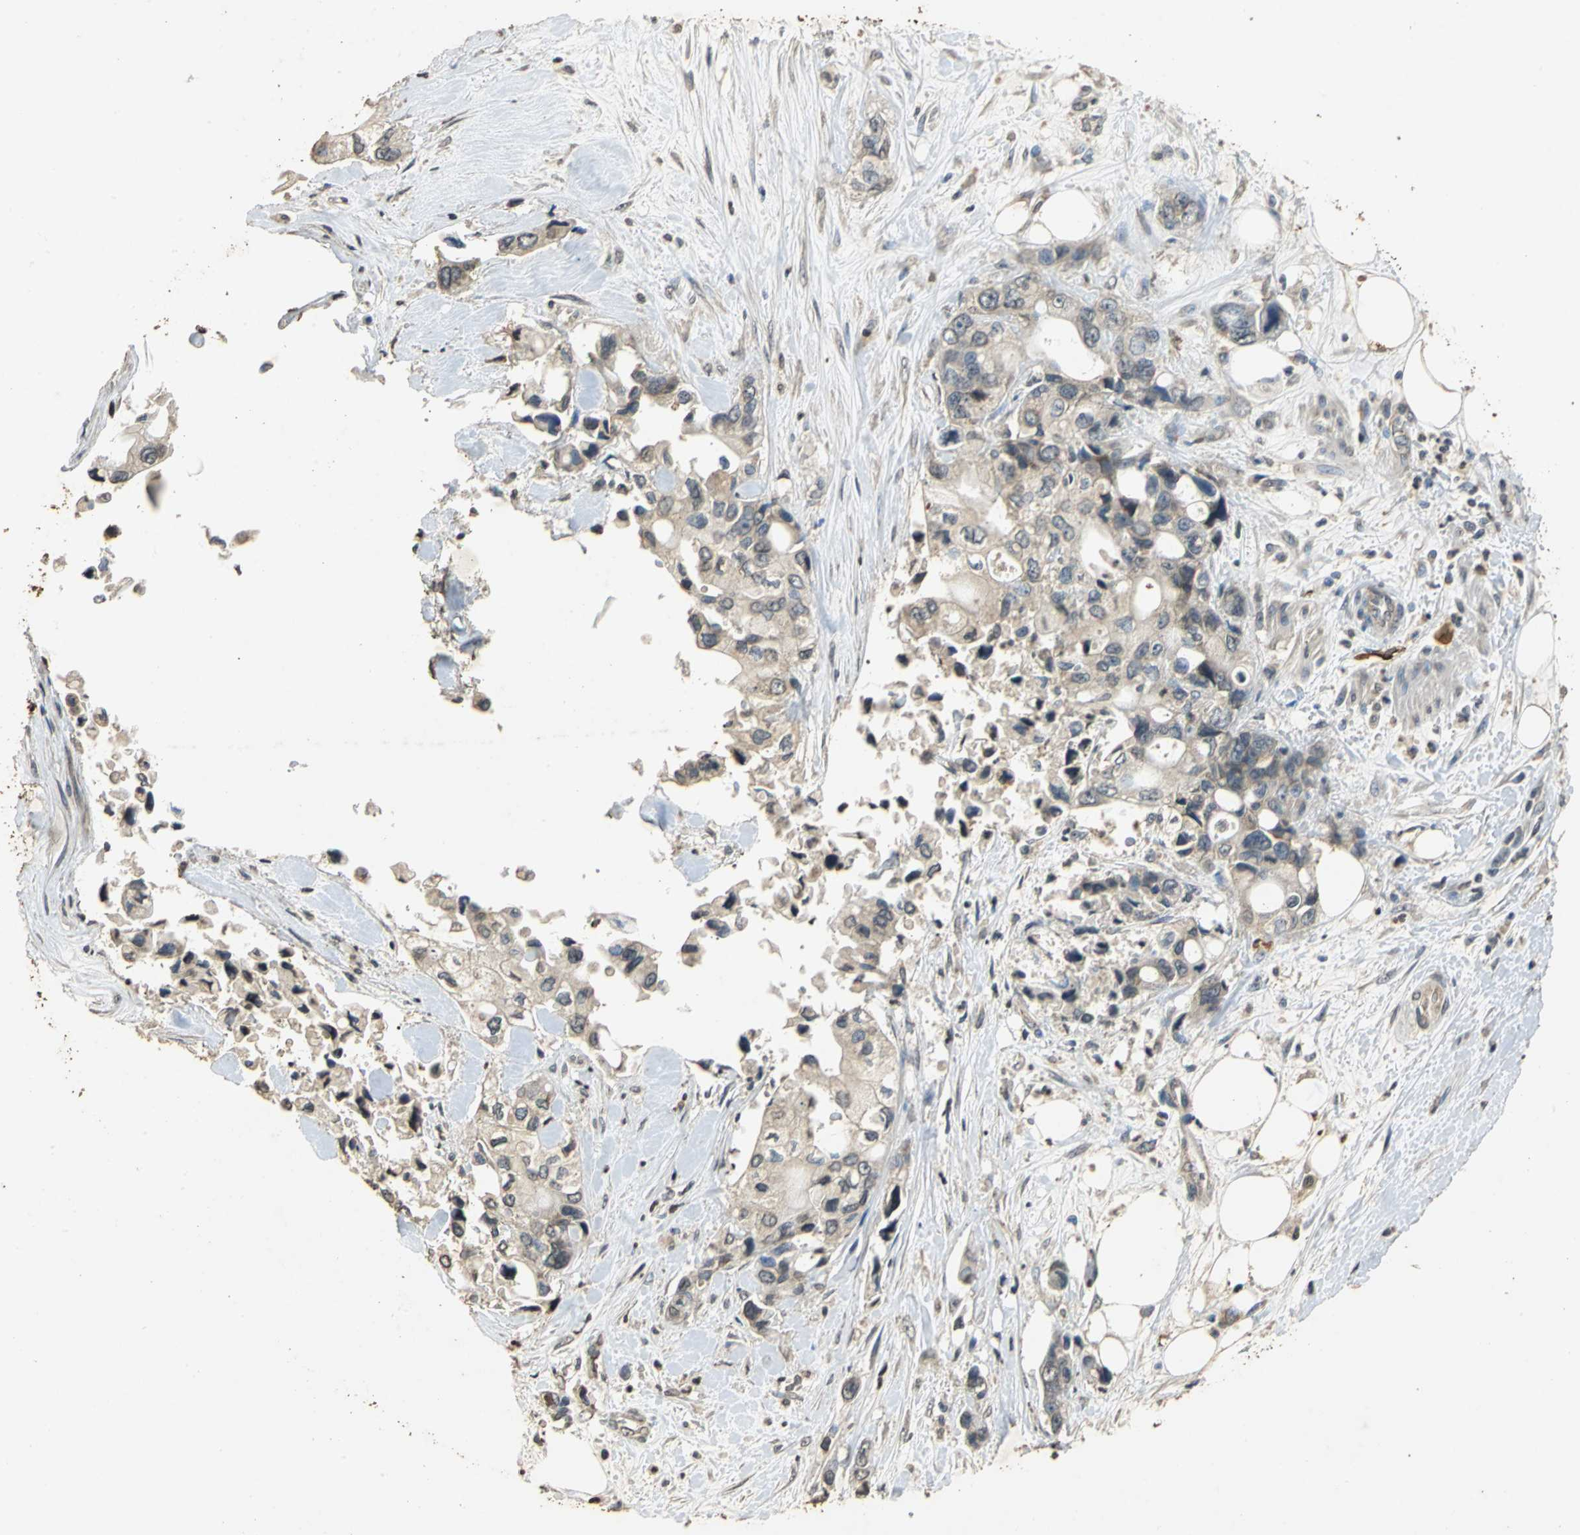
{"staining": {"intensity": "weak", "quantity": "25%-75%", "location": "cytoplasmic/membranous"}, "tissue": "pancreatic cancer", "cell_type": "Tumor cells", "image_type": "cancer", "snomed": [{"axis": "morphology", "description": "Adenocarcinoma, NOS"}, {"axis": "topography", "description": "Pancreas"}], "caption": "Human pancreatic adenocarcinoma stained for a protein (brown) reveals weak cytoplasmic/membranous positive expression in approximately 25%-75% of tumor cells.", "gene": "ACSL4", "patient": {"sex": "male", "age": 70}}